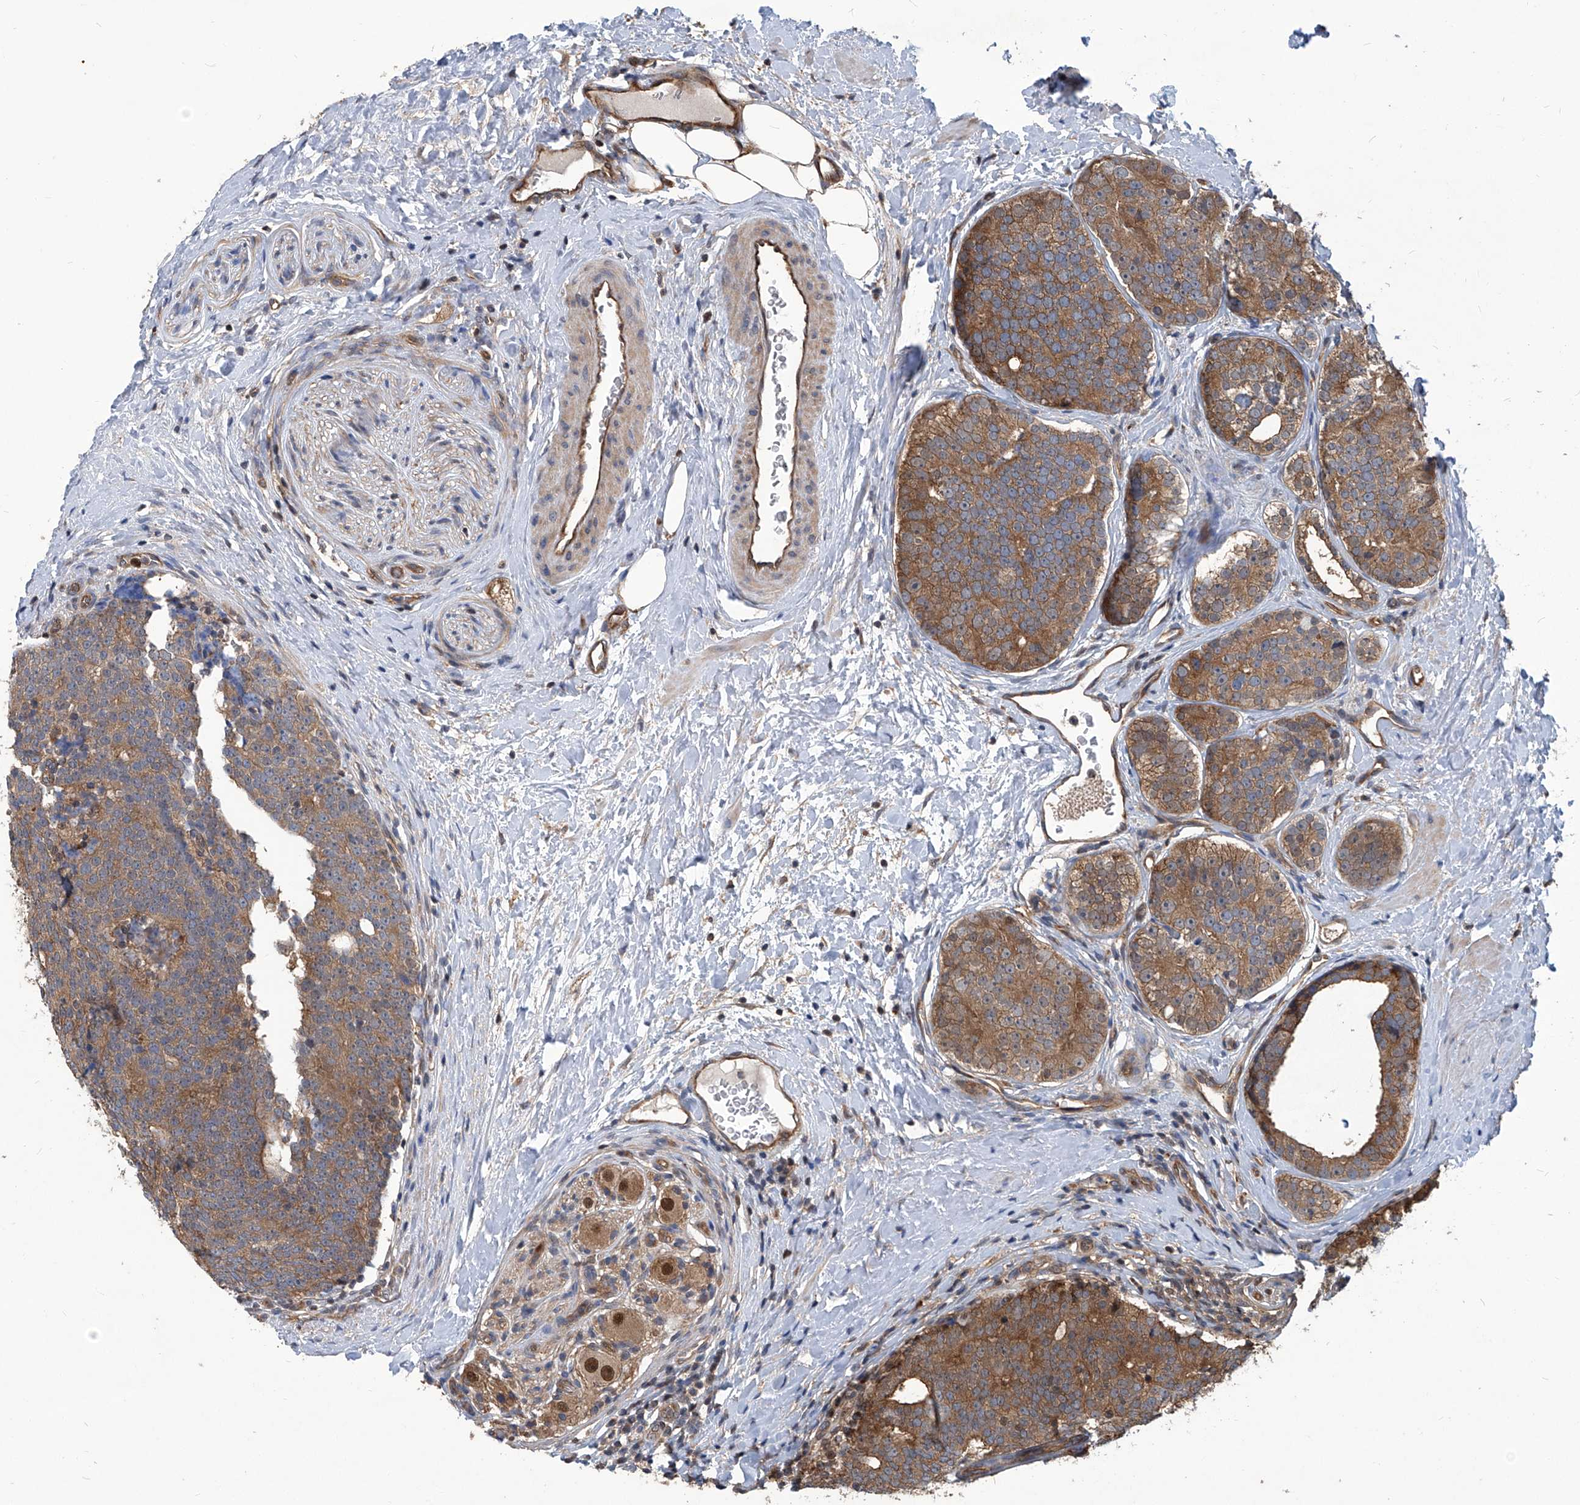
{"staining": {"intensity": "moderate", "quantity": ">75%", "location": "cytoplasmic/membranous,nuclear"}, "tissue": "prostate cancer", "cell_type": "Tumor cells", "image_type": "cancer", "snomed": [{"axis": "morphology", "description": "Adenocarcinoma, High grade"}, {"axis": "topography", "description": "Prostate"}], "caption": "About >75% of tumor cells in prostate cancer demonstrate moderate cytoplasmic/membranous and nuclear protein staining as visualized by brown immunohistochemical staining.", "gene": "PSMB1", "patient": {"sex": "male", "age": 56}}